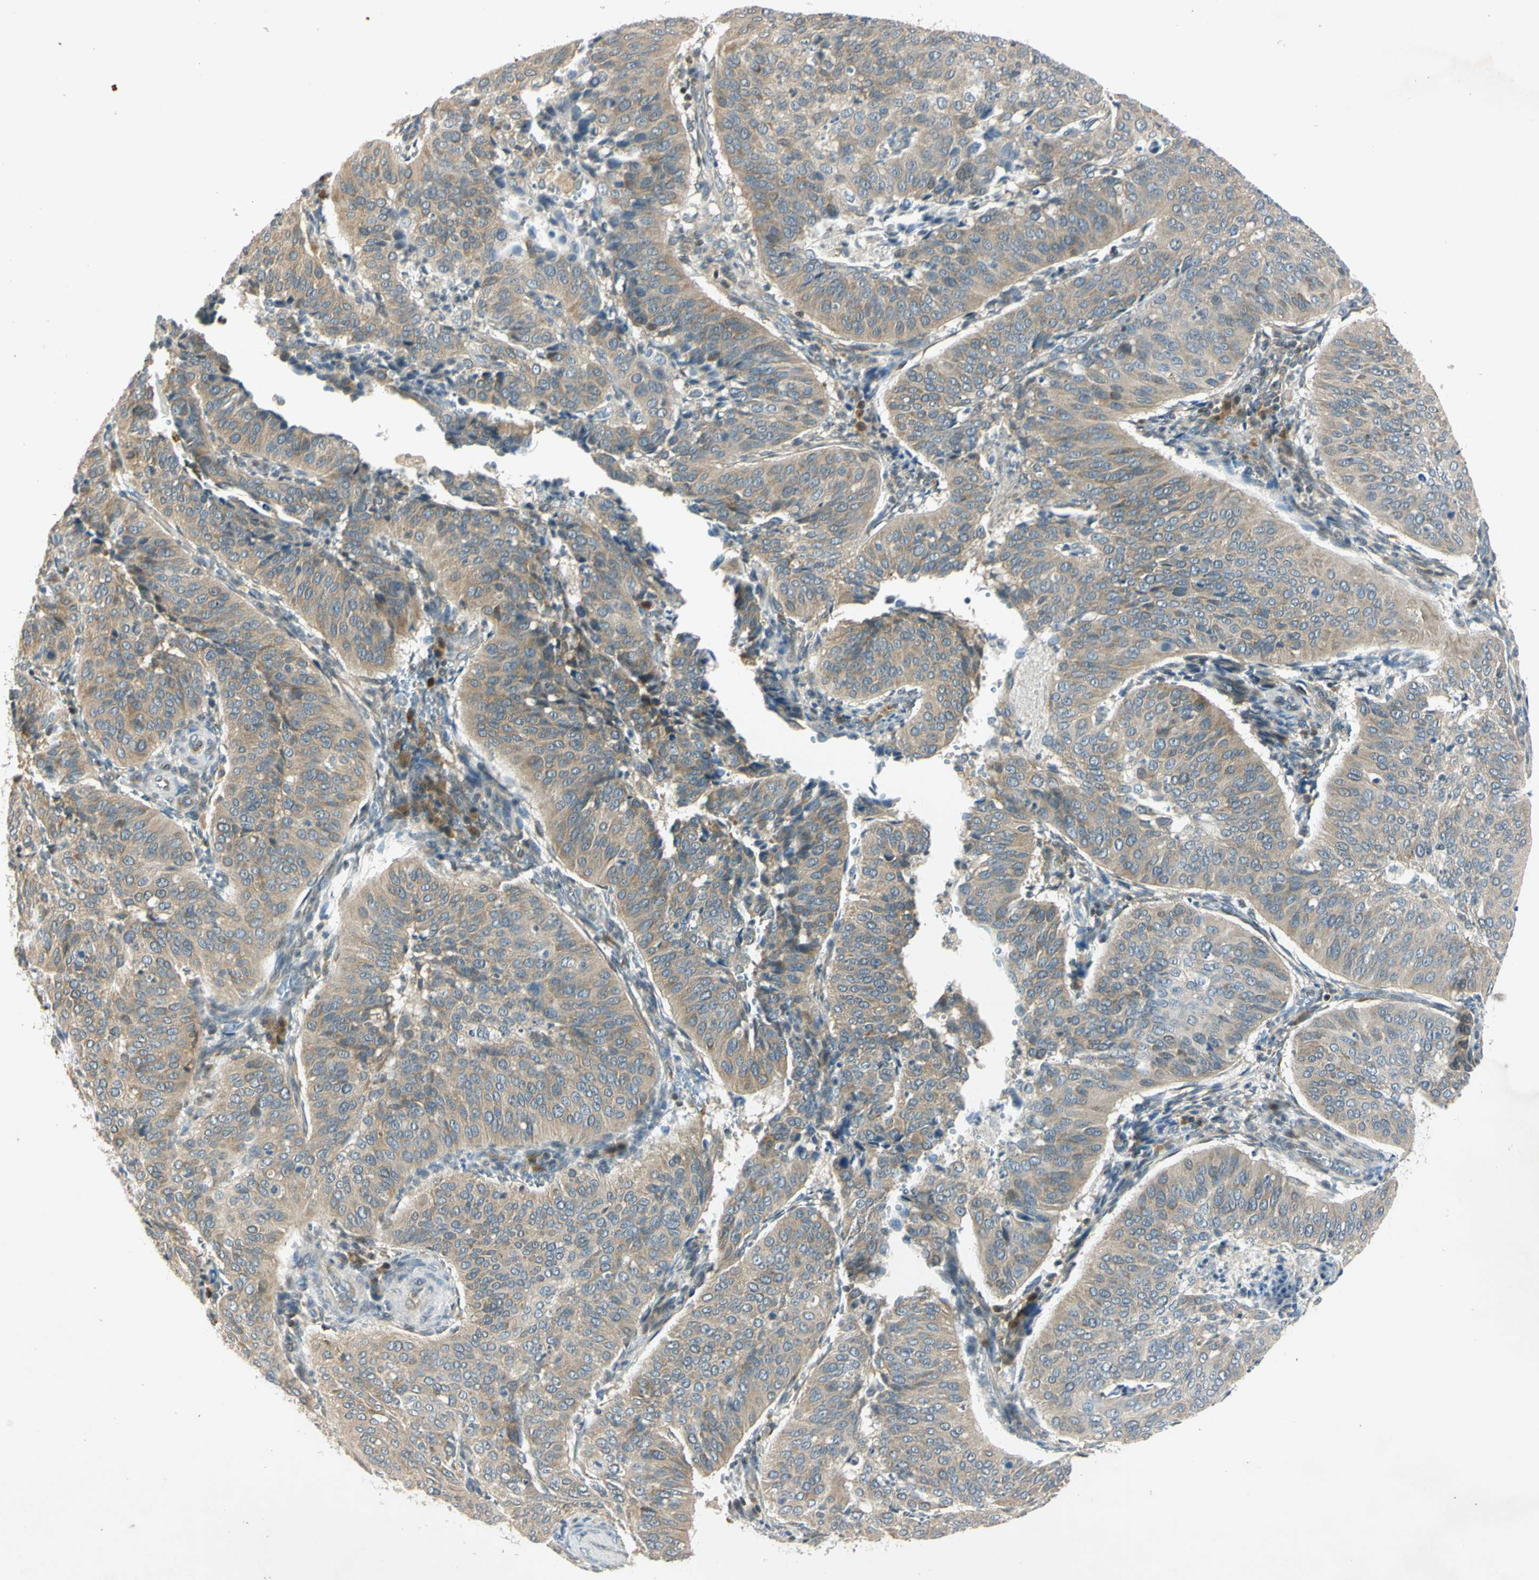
{"staining": {"intensity": "moderate", "quantity": ">75%", "location": "cytoplasmic/membranous"}, "tissue": "cervical cancer", "cell_type": "Tumor cells", "image_type": "cancer", "snomed": [{"axis": "morphology", "description": "Normal tissue, NOS"}, {"axis": "morphology", "description": "Squamous cell carcinoma, NOS"}, {"axis": "topography", "description": "Cervix"}], "caption": "Human cervical cancer stained with a brown dye shows moderate cytoplasmic/membranous positive staining in approximately >75% of tumor cells.", "gene": "RPS6KB2", "patient": {"sex": "female", "age": 39}}